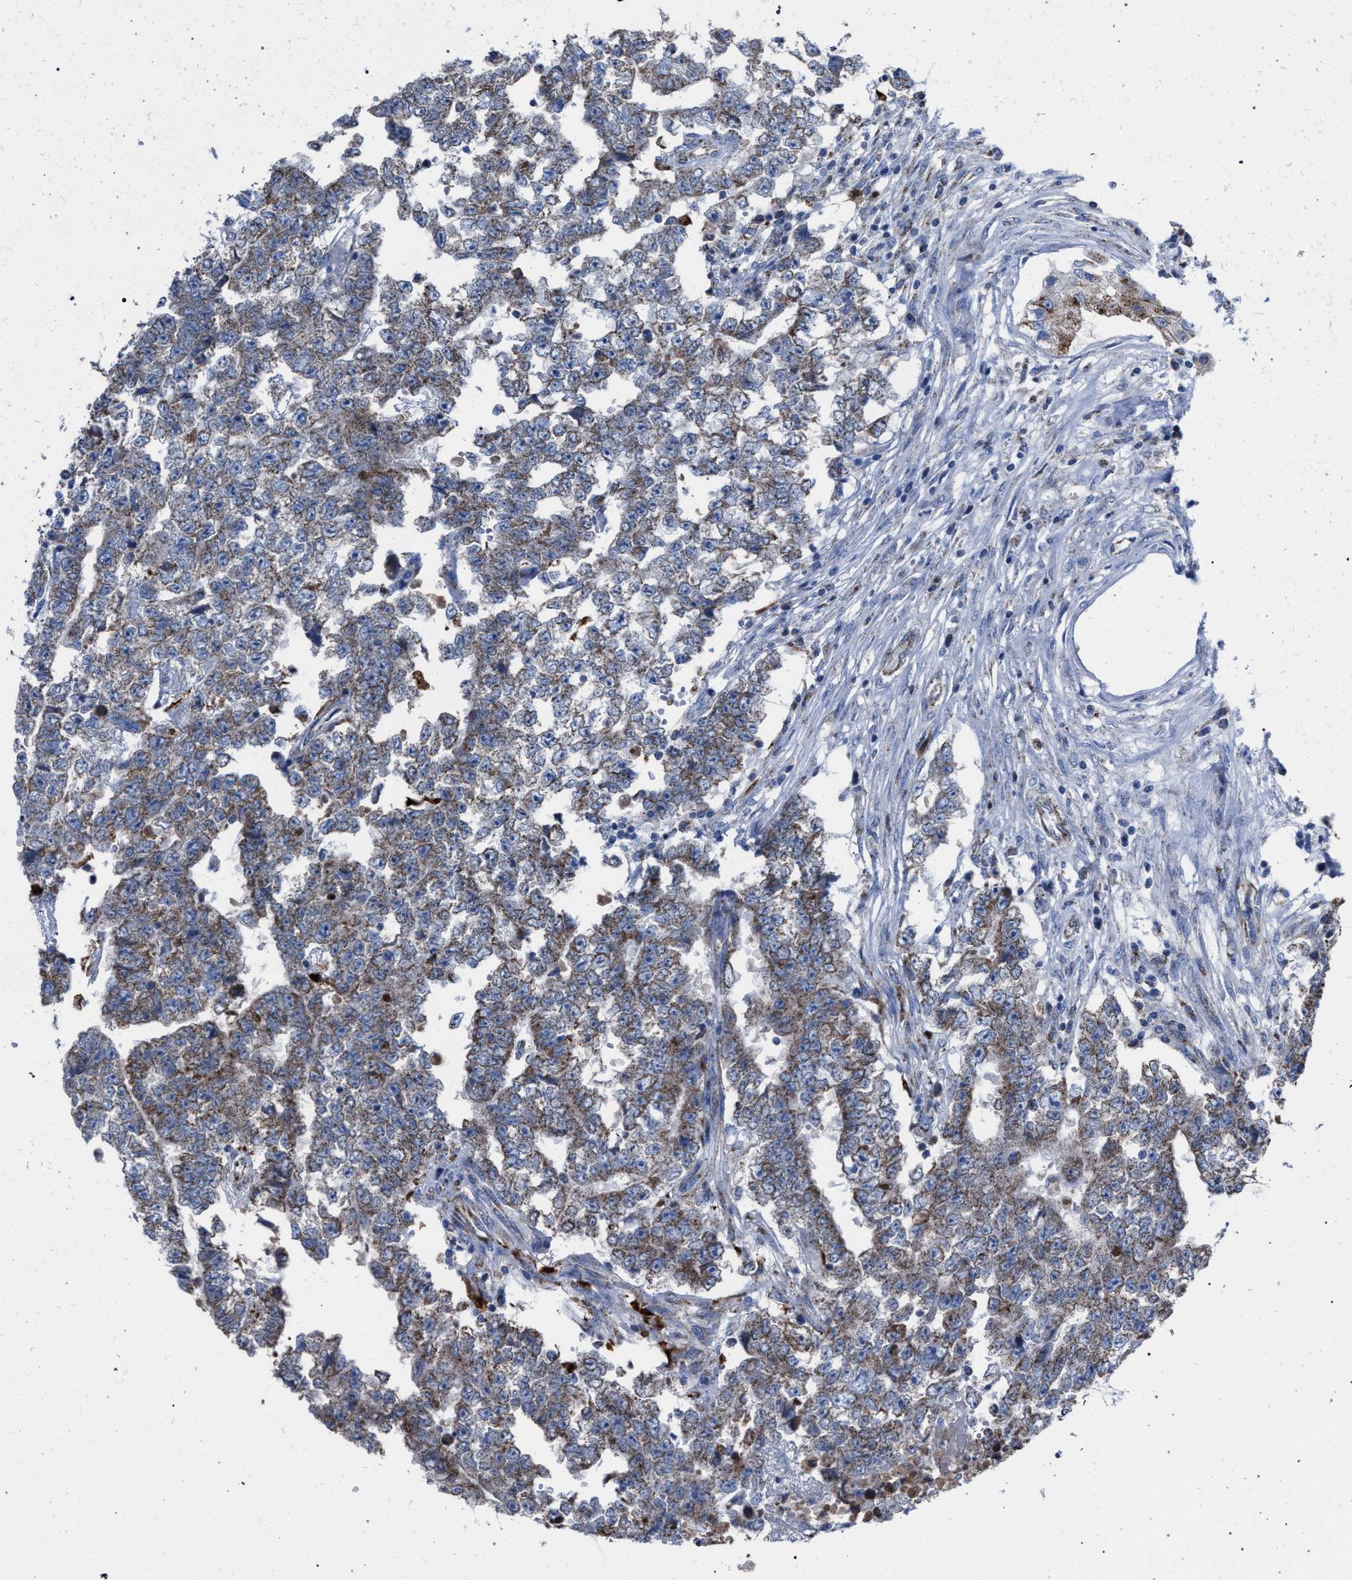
{"staining": {"intensity": "moderate", "quantity": ">75%", "location": "cytoplasmic/membranous"}, "tissue": "testis cancer", "cell_type": "Tumor cells", "image_type": "cancer", "snomed": [{"axis": "morphology", "description": "Carcinoma, Embryonal, NOS"}, {"axis": "topography", "description": "Testis"}], "caption": "An immunohistochemistry image of neoplastic tissue is shown. Protein staining in brown highlights moderate cytoplasmic/membranous positivity in testis cancer (embryonal carcinoma) within tumor cells. The staining was performed using DAB (3,3'-diaminobenzidine), with brown indicating positive protein expression. Nuclei are stained blue with hematoxylin.", "gene": "HSD17B4", "patient": {"sex": "male", "age": 25}}